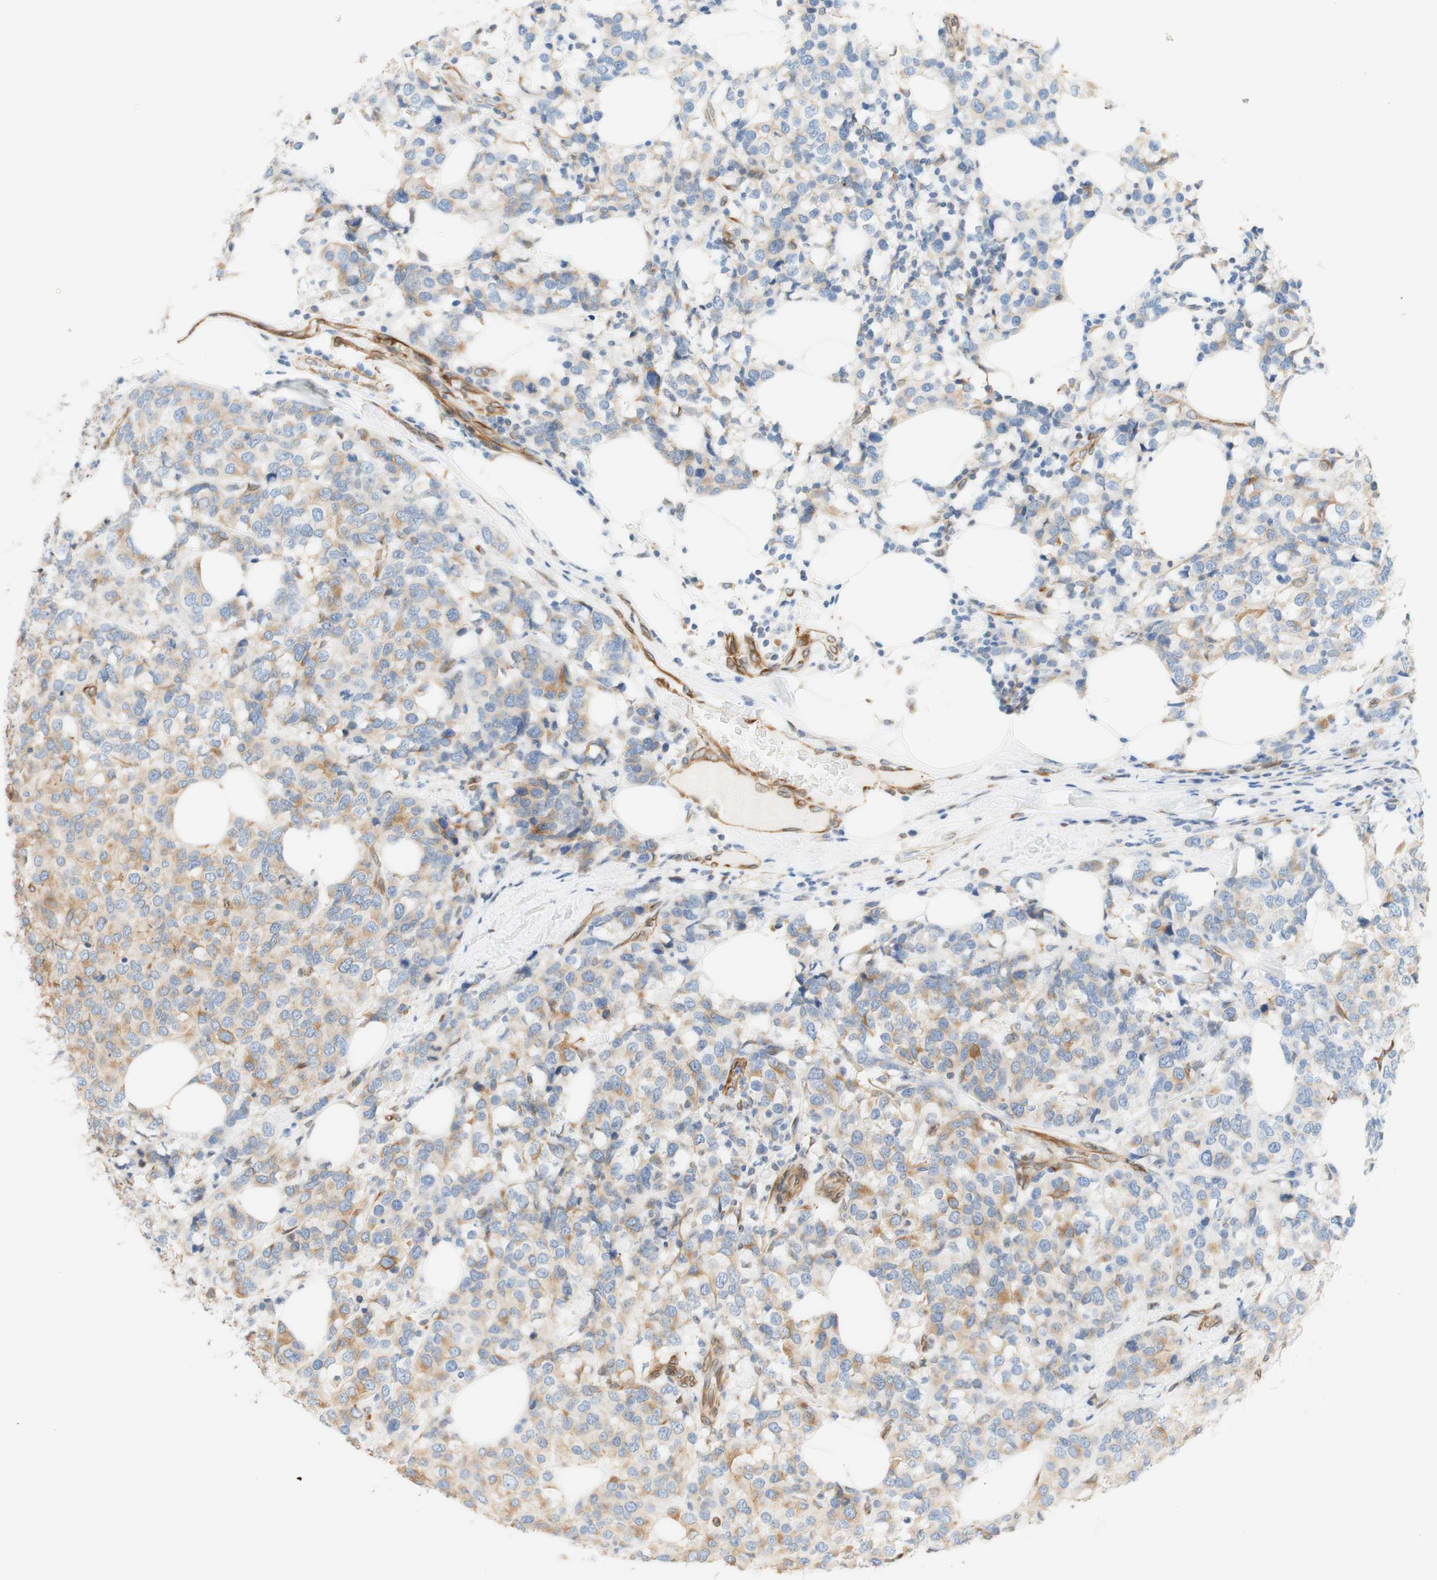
{"staining": {"intensity": "moderate", "quantity": "25%-75%", "location": "cytoplasmic/membranous"}, "tissue": "breast cancer", "cell_type": "Tumor cells", "image_type": "cancer", "snomed": [{"axis": "morphology", "description": "Lobular carcinoma"}, {"axis": "topography", "description": "Breast"}], "caption": "A histopathology image of breast cancer (lobular carcinoma) stained for a protein reveals moderate cytoplasmic/membranous brown staining in tumor cells.", "gene": "ENDOD1", "patient": {"sex": "female", "age": 59}}